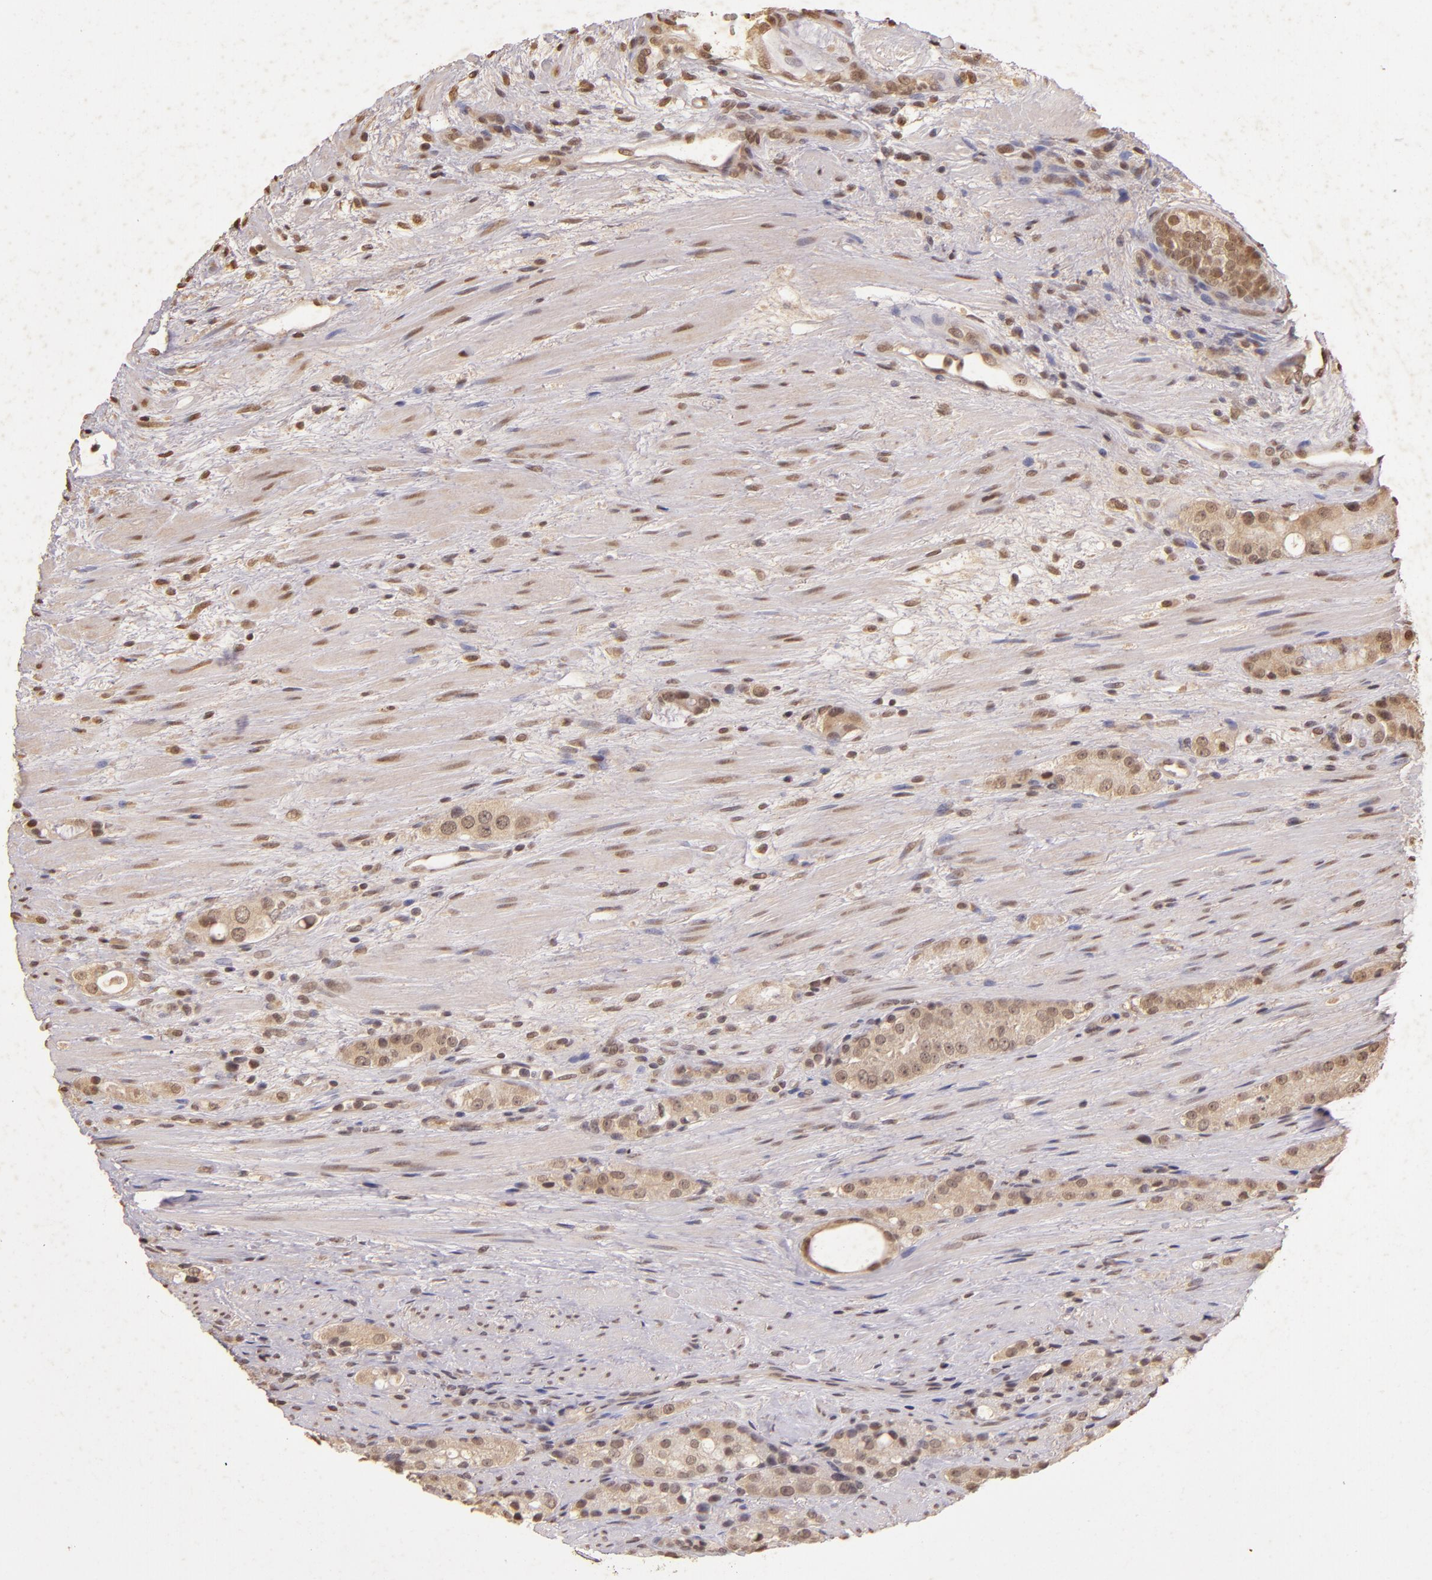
{"staining": {"intensity": "weak", "quantity": ">75%", "location": "cytoplasmic/membranous,nuclear"}, "tissue": "prostate cancer", "cell_type": "Tumor cells", "image_type": "cancer", "snomed": [{"axis": "morphology", "description": "Adenocarcinoma, High grade"}, {"axis": "topography", "description": "Prostate"}], "caption": "Protein analysis of prostate cancer (adenocarcinoma (high-grade)) tissue displays weak cytoplasmic/membranous and nuclear positivity in about >75% of tumor cells.", "gene": "CUL1", "patient": {"sex": "male", "age": 72}}